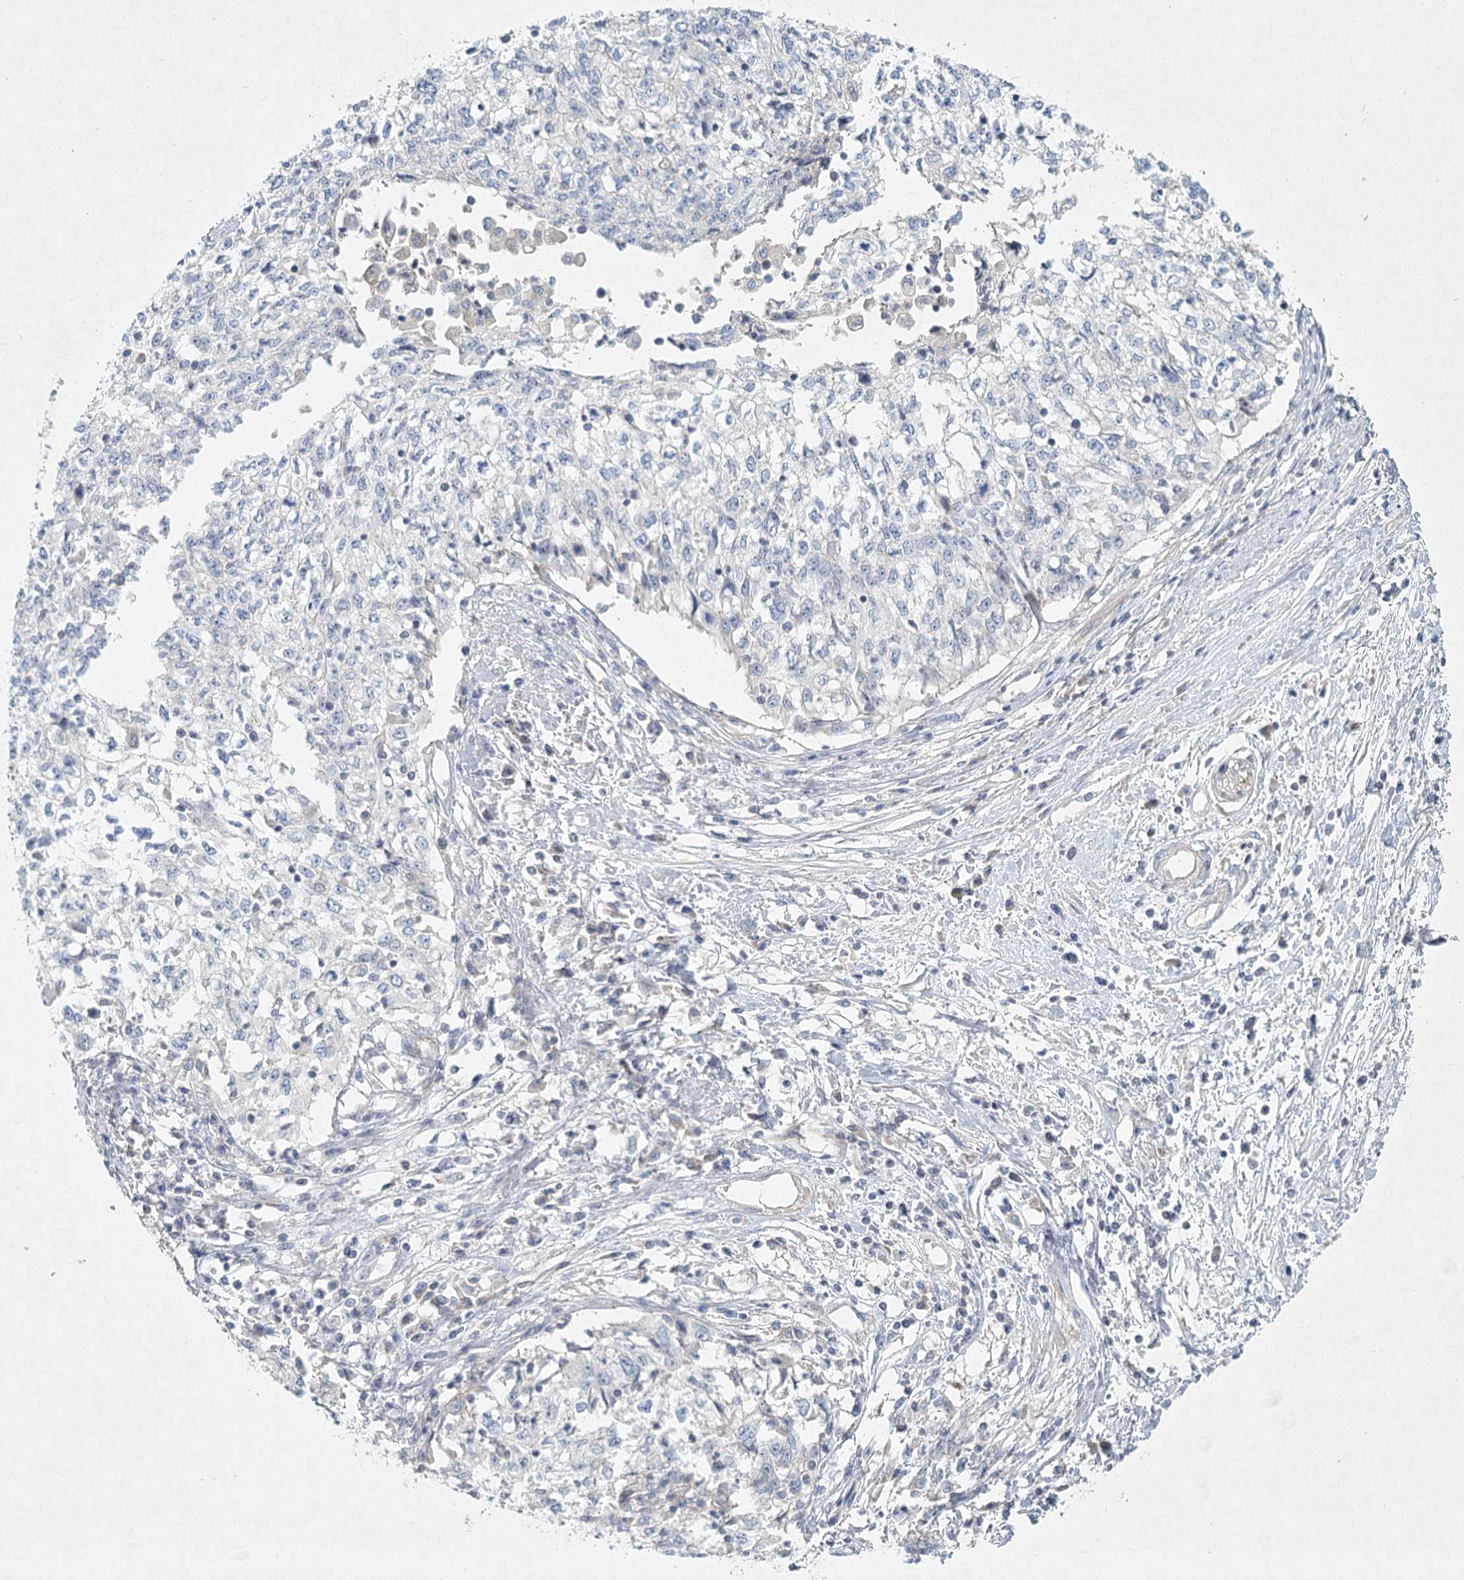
{"staining": {"intensity": "negative", "quantity": "none", "location": "none"}, "tissue": "cervical cancer", "cell_type": "Tumor cells", "image_type": "cancer", "snomed": [{"axis": "morphology", "description": "Squamous cell carcinoma, NOS"}, {"axis": "topography", "description": "Cervix"}], "caption": "Tumor cells show no significant staining in cervical cancer (squamous cell carcinoma).", "gene": "DNMBP", "patient": {"sex": "female", "age": 57}}